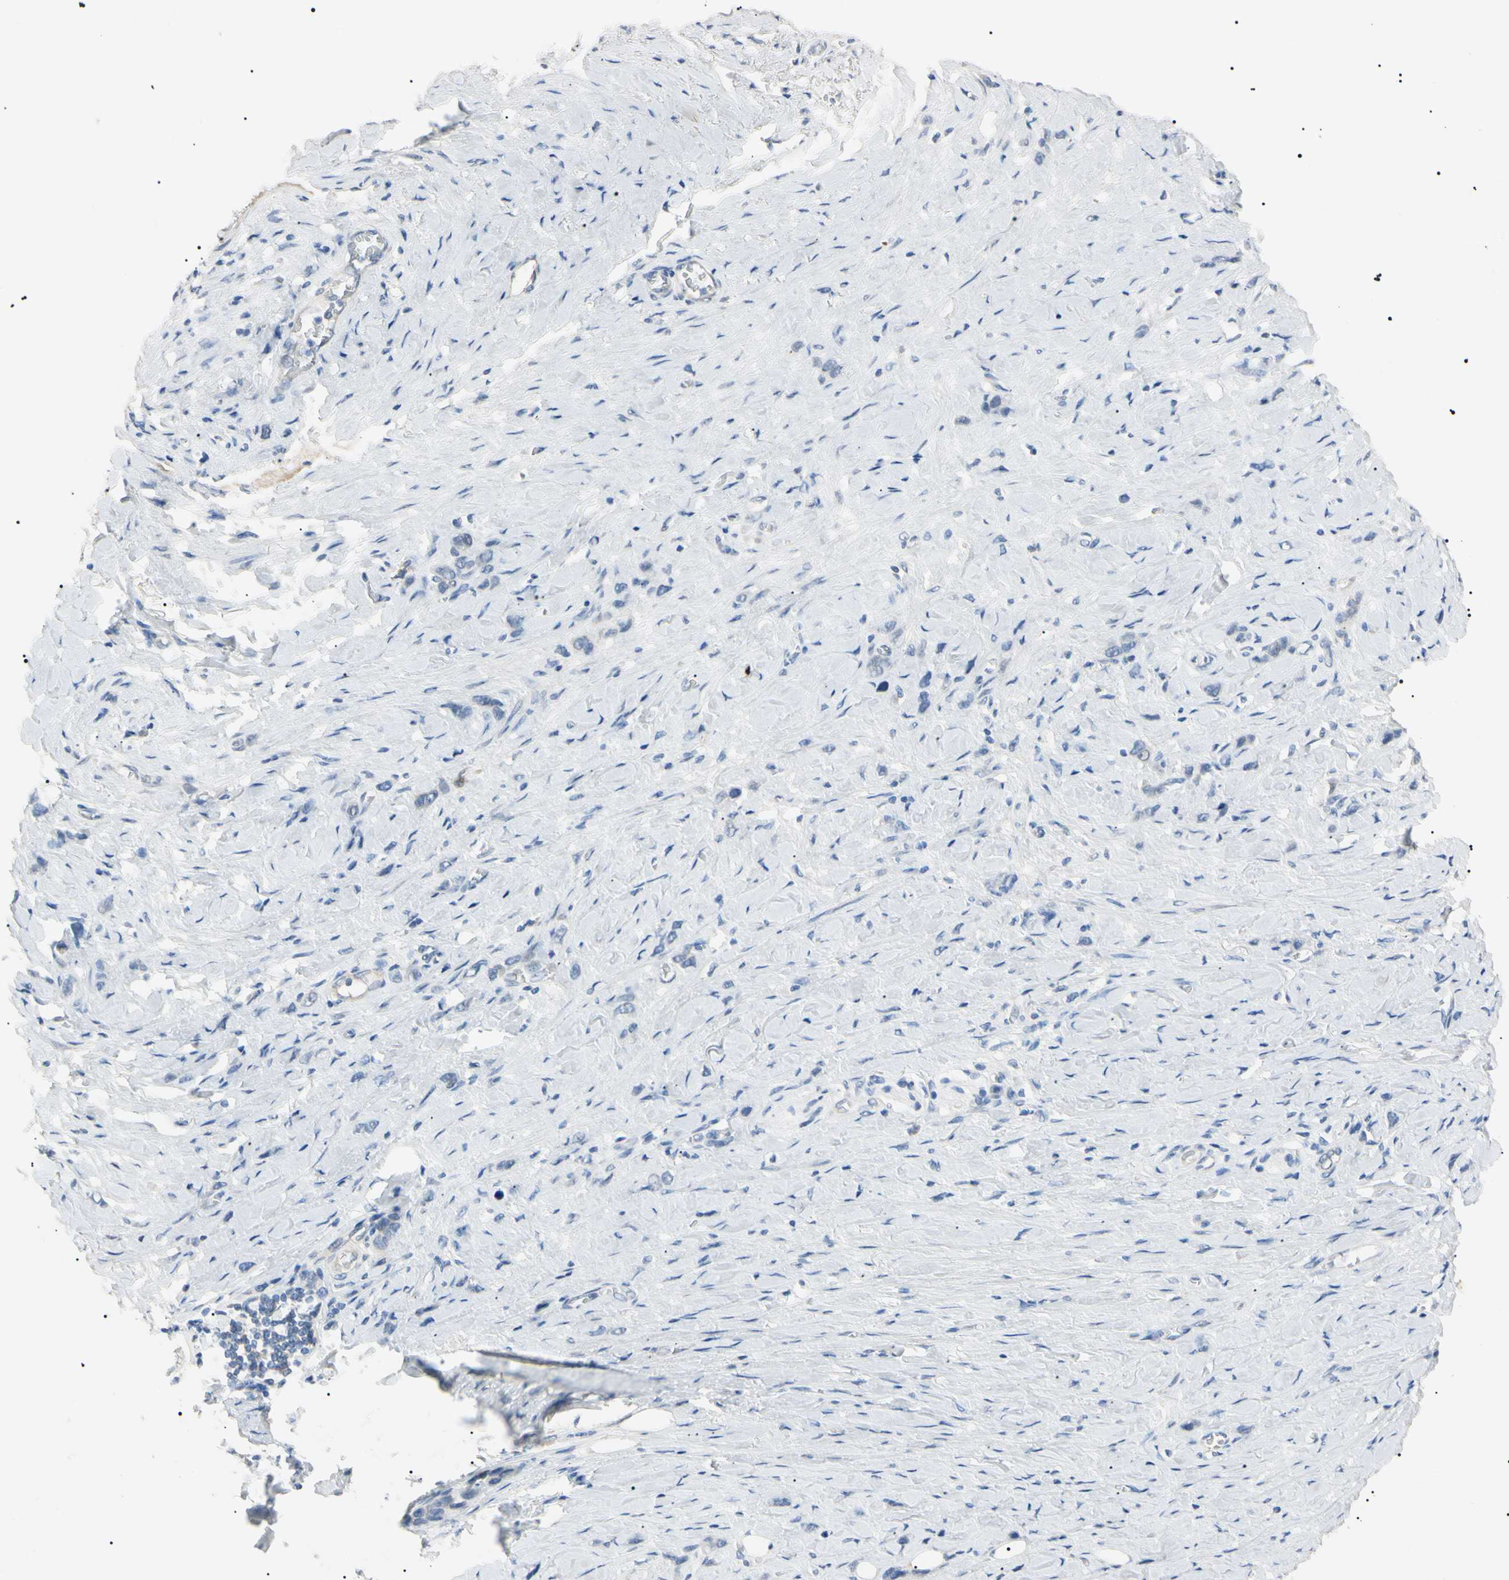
{"staining": {"intensity": "negative", "quantity": "none", "location": "none"}, "tissue": "stomach cancer", "cell_type": "Tumor cells", "image_type": "cancer", "snomed": [{"axis": "morphology", "description": "Normal tissue, NOS"}, {"axis": "morphology", "description": "Adenocarcinoma, NOS"}, {"axis": "morphology", "description": "Adenocarcinoma, High grade"}, {"axis": "topography", "description": "Stomach, upper"}, {"axis": "topography", "description": "Stomach"}], "caption": "Tumor cells are negative for protein expression in human stomach cancer. (Immunohistochemistry (ihc), brightfield microscopy, high magnification).", "gene": "CGB3", "patient": {"sex": "female", "age": 65}}